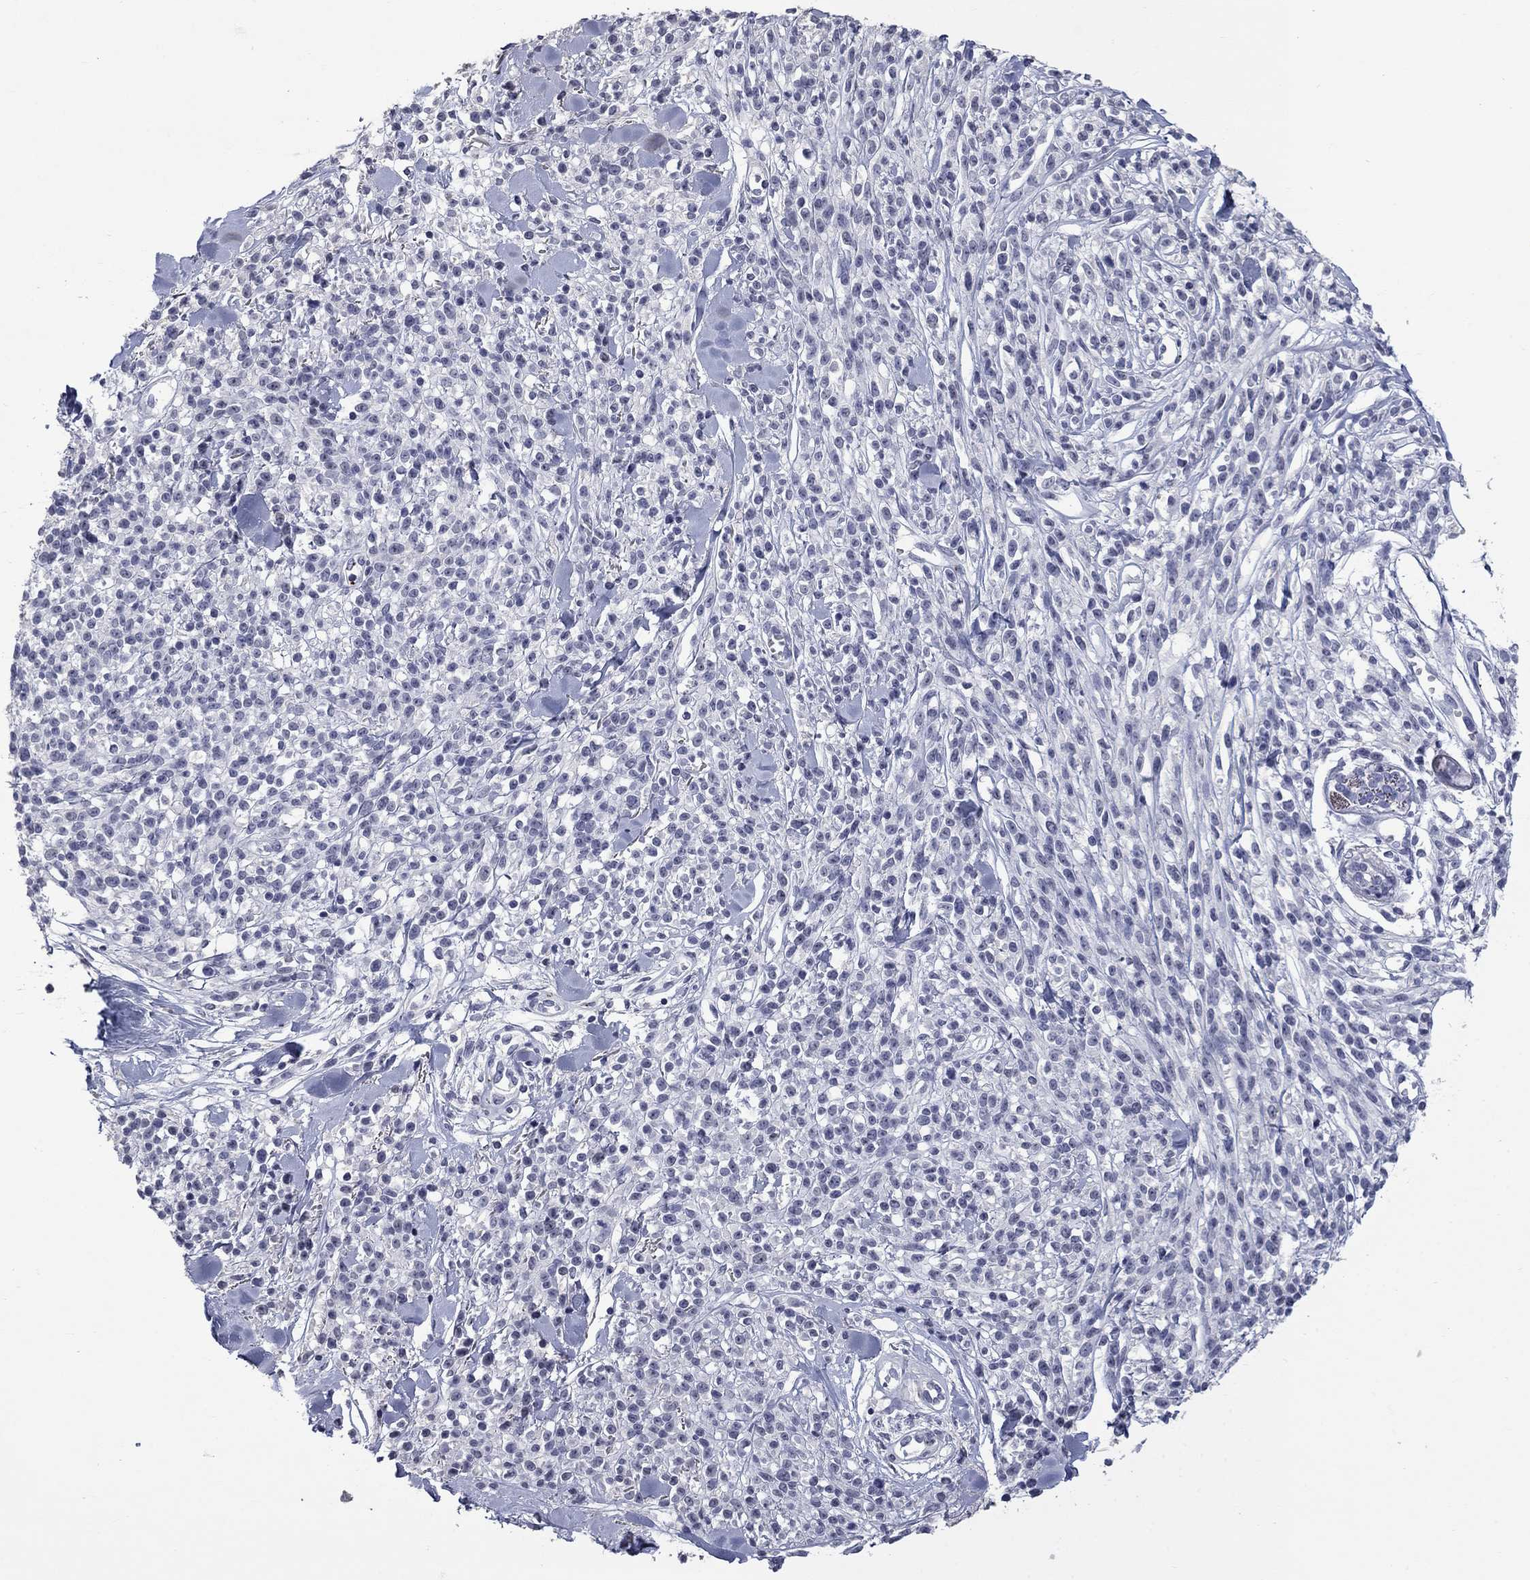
{"staining": {"intensity": "negative", "quantity": "none", "location": "none"}, "tissue": "melanoma", "cell_type": "Tumor cells", "image_type": "cancer", "snomed": [{"axis": "morphology", "description": "Malignant melanoma, NOS"}, {"axis": "topography", "description": "Skin"}, {"axis": "topography", "description": "Skin of trunk"}], "caption": "An immunohistochemistry image of malignant melanoma is shown. There is no staining in tumor cells of malignant melanoma. Nuclei are stained in blue.", "gene": "PLEK", "patient": {"sex": "male", "age": 74}}